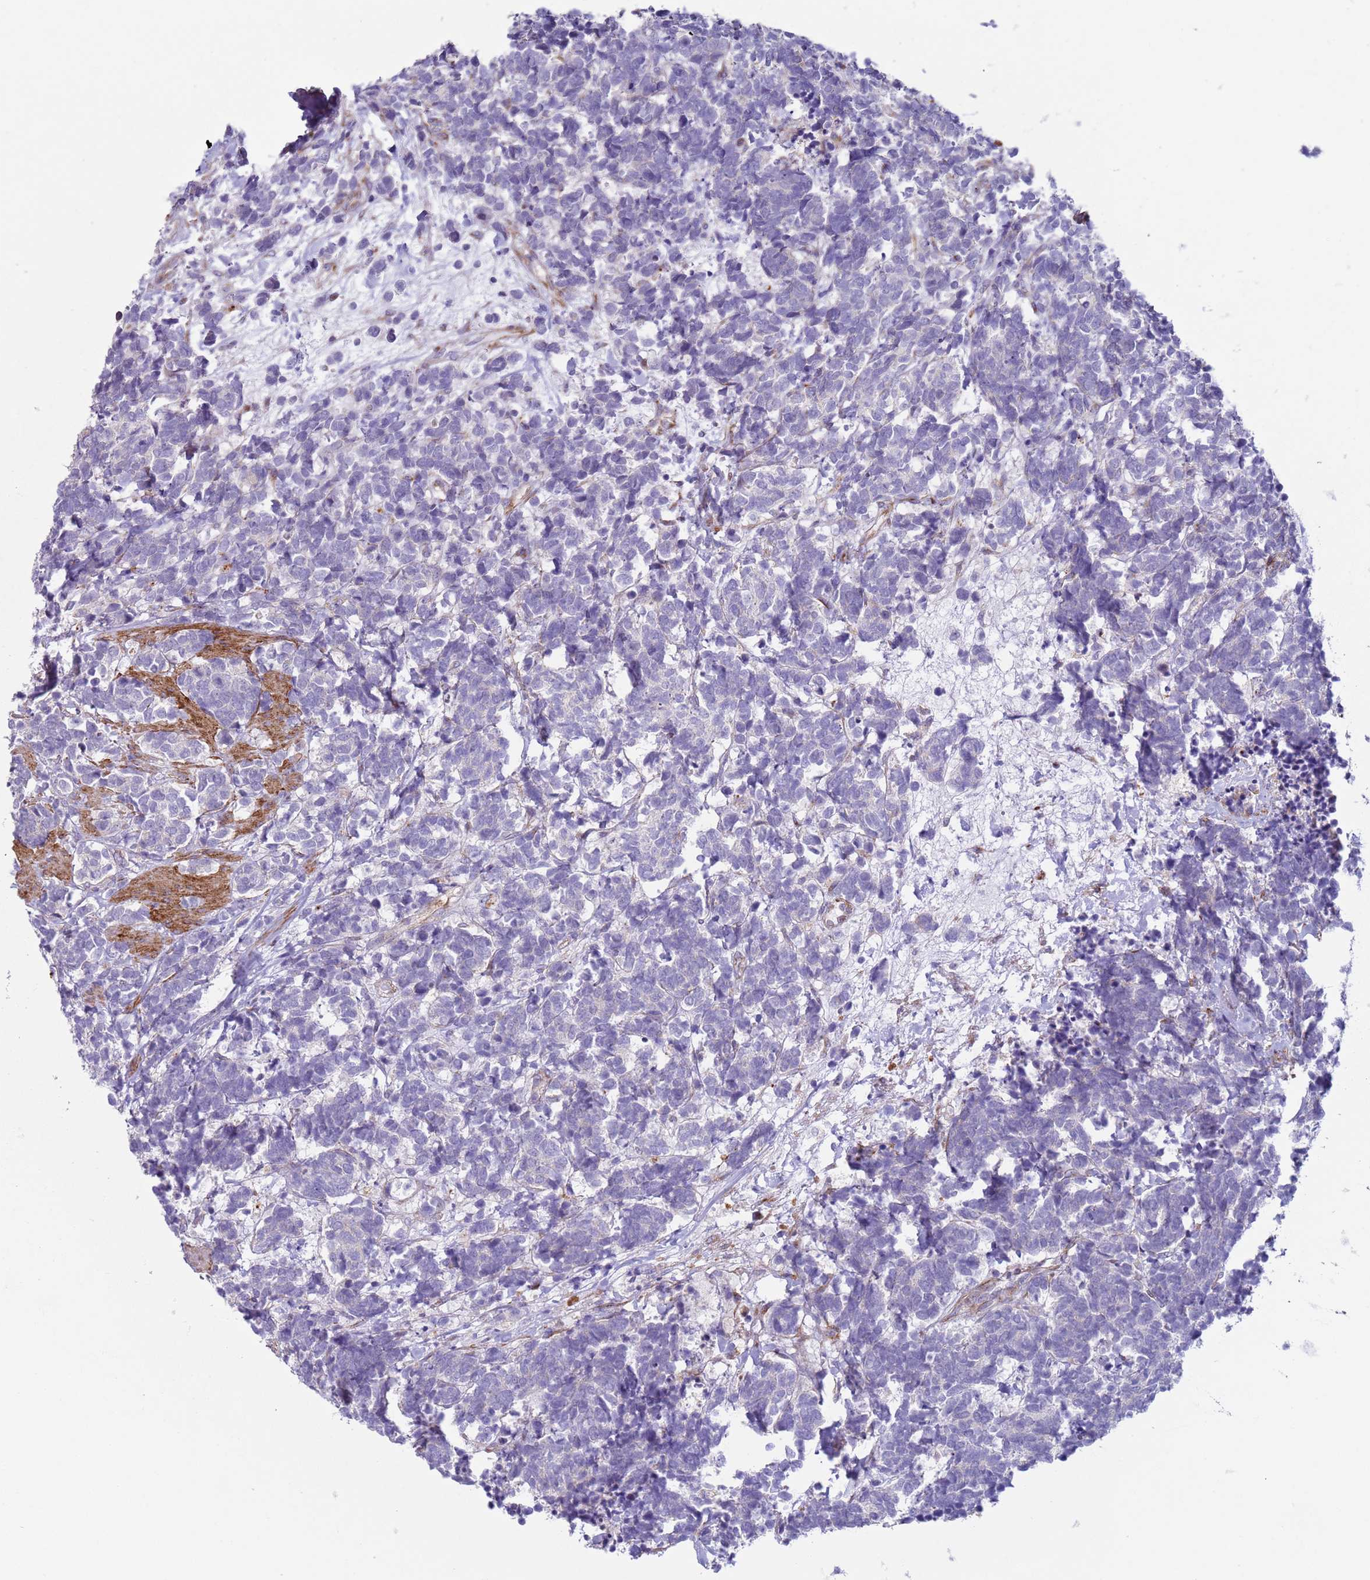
{"staining": {"intensity": "negative", "quantity": "none", "location": "none"}, "tissue": "carcinoid", "cell_type": "Tumor cells", "image_type": "cancer", "snomed": [{"axis": "morphology", "description": "Carcinoma, NOS"}, {"axis": "morphology", "description": "Carcinoid, malignant, NOS"}, {"axis": "topography", "description": "Prostate"}], "caption": "This is an immunohistochemistry photomicrograph of human carcinoma. There is no staining in tumor cells.", "gene": "HEATR1", "patient": {"sex": "male", "age": 57}}